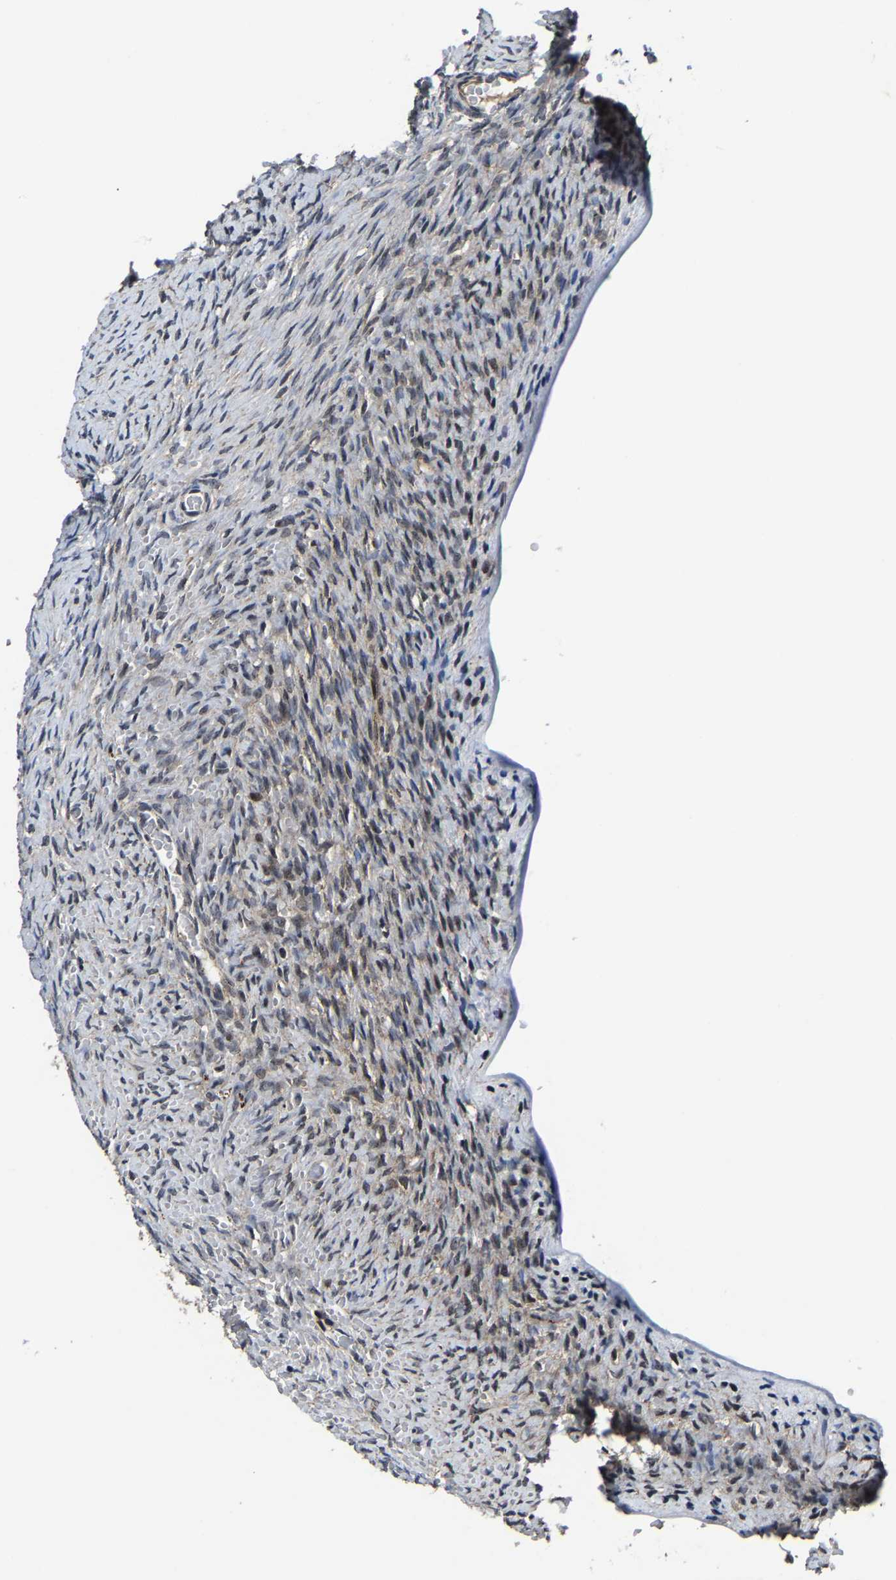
{"staining": {"intensity": "moderate", "quantity": "<25%", "location": "cytoplasmic/membranous,nuclear"}, "tissue": "ovary", "cell_type": "Follicle cells", "image_type": "normal", "snomed": [{"axis": "morphology", "description": "Normal tissue, NOS"}, {"axis": "topography", "description": "Ovary"}], "caption": "Brown immunohistochemical staining in benign human ovary shows moderate cytoplasmic/membranous,nuclear expression in approximately <25% of follicle cells. (DAB IHC, brown staining for protein, blue staining for nuclei).", "gene": "ZCCHC7", "patient": {"sex": "female", "age": 27}}